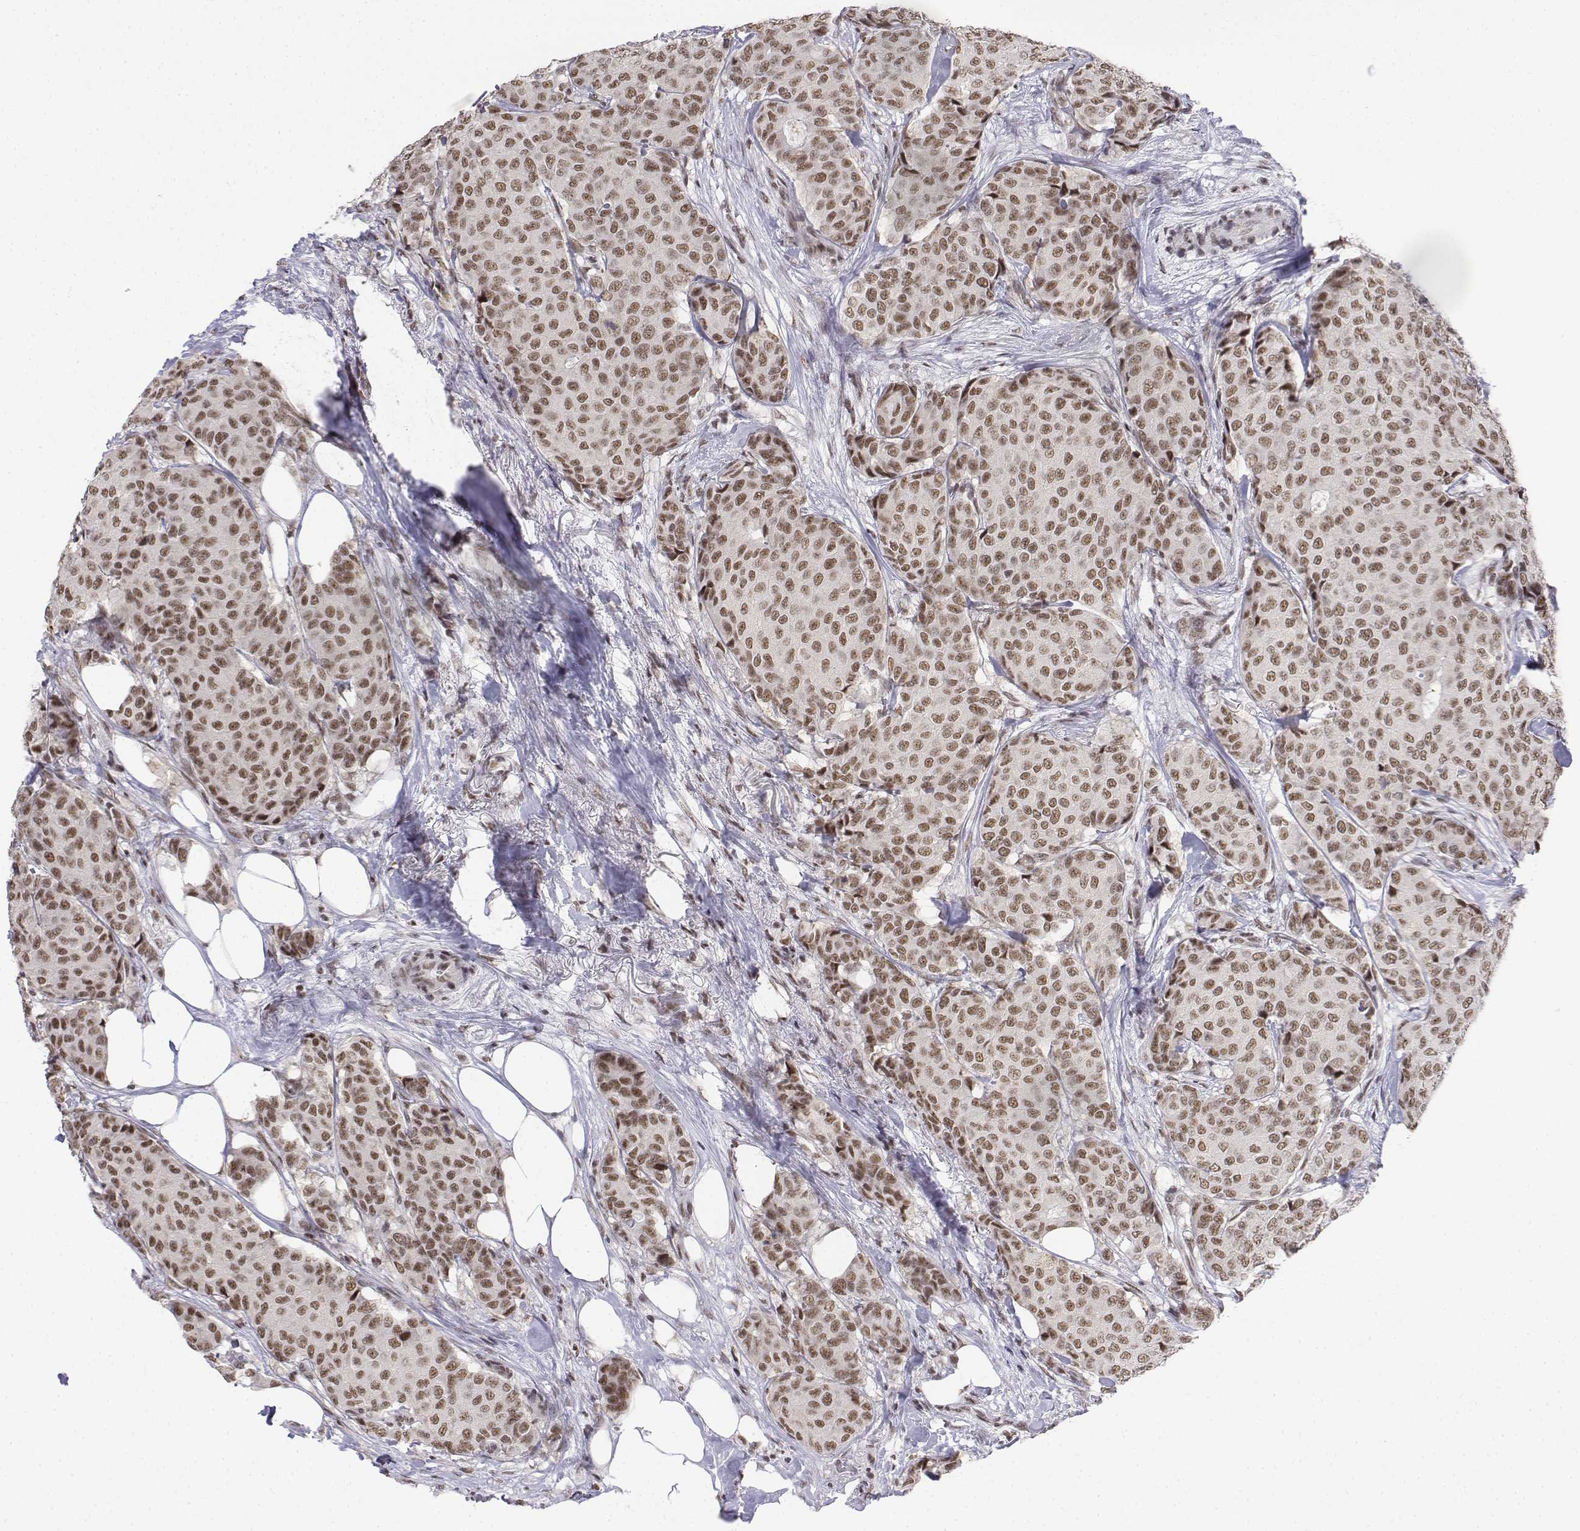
{"staining": {"intensity": "moderate", "quantity": ">75%", "location": "nuclear"}, "tissue": "breast cancer", "cell_type": "Tumor cells", "image_type": "cancer", "snomed": [{"axis": "morphology", "description": "Duct carcinoma"}, {"axis": "topography", "description": "Breast"}], "caption": "Human breast intraductal carcinoma stained for a protein (brown) displays moderate nuclear positive positivity in approximately >75% of tumor cells.", "gene": "SETD1A", "patient": {"sex": "female", "age": 75}}